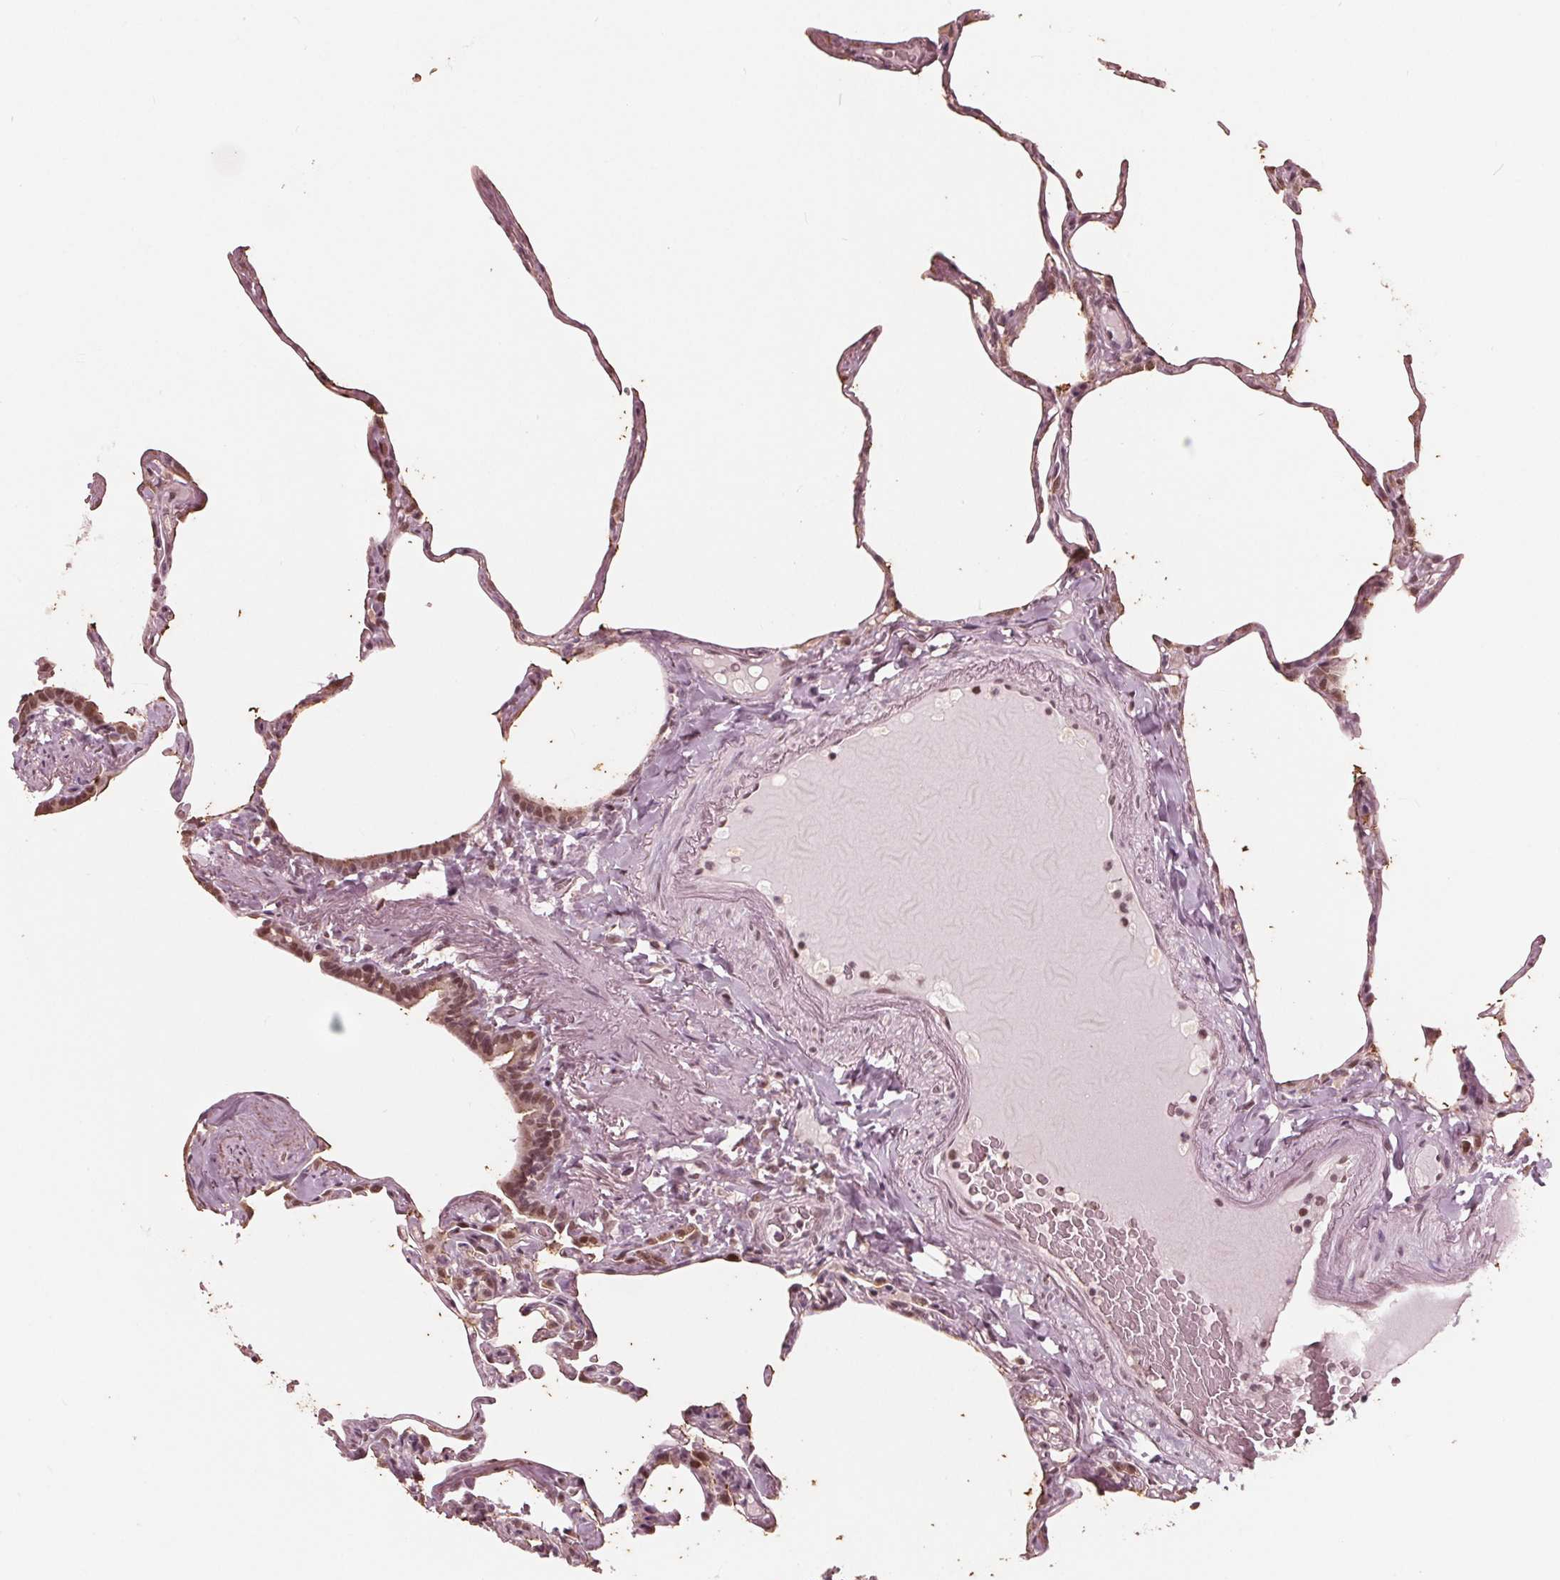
{"staining": {"intensity": "weak", "quantity": "25%-75%", "location": "cytoplasmic/membranous,nuclear"}, "tissue": "lung", "cell_type": "Alveolar cells", "image_type": "normal", "snomed": [{"axis": "morphology", "description": "Normal tissue, NOS"}, {"axis": "topography", "description": "Lung"}], "caption": "A low amount of weak cytoplasmic/membranous,nuclear positivity is seen in about 25%-75% of alveolar cells in benign lung.", "gene": "HIRIP3", "patient": {"sex": "male", "age": 65}}